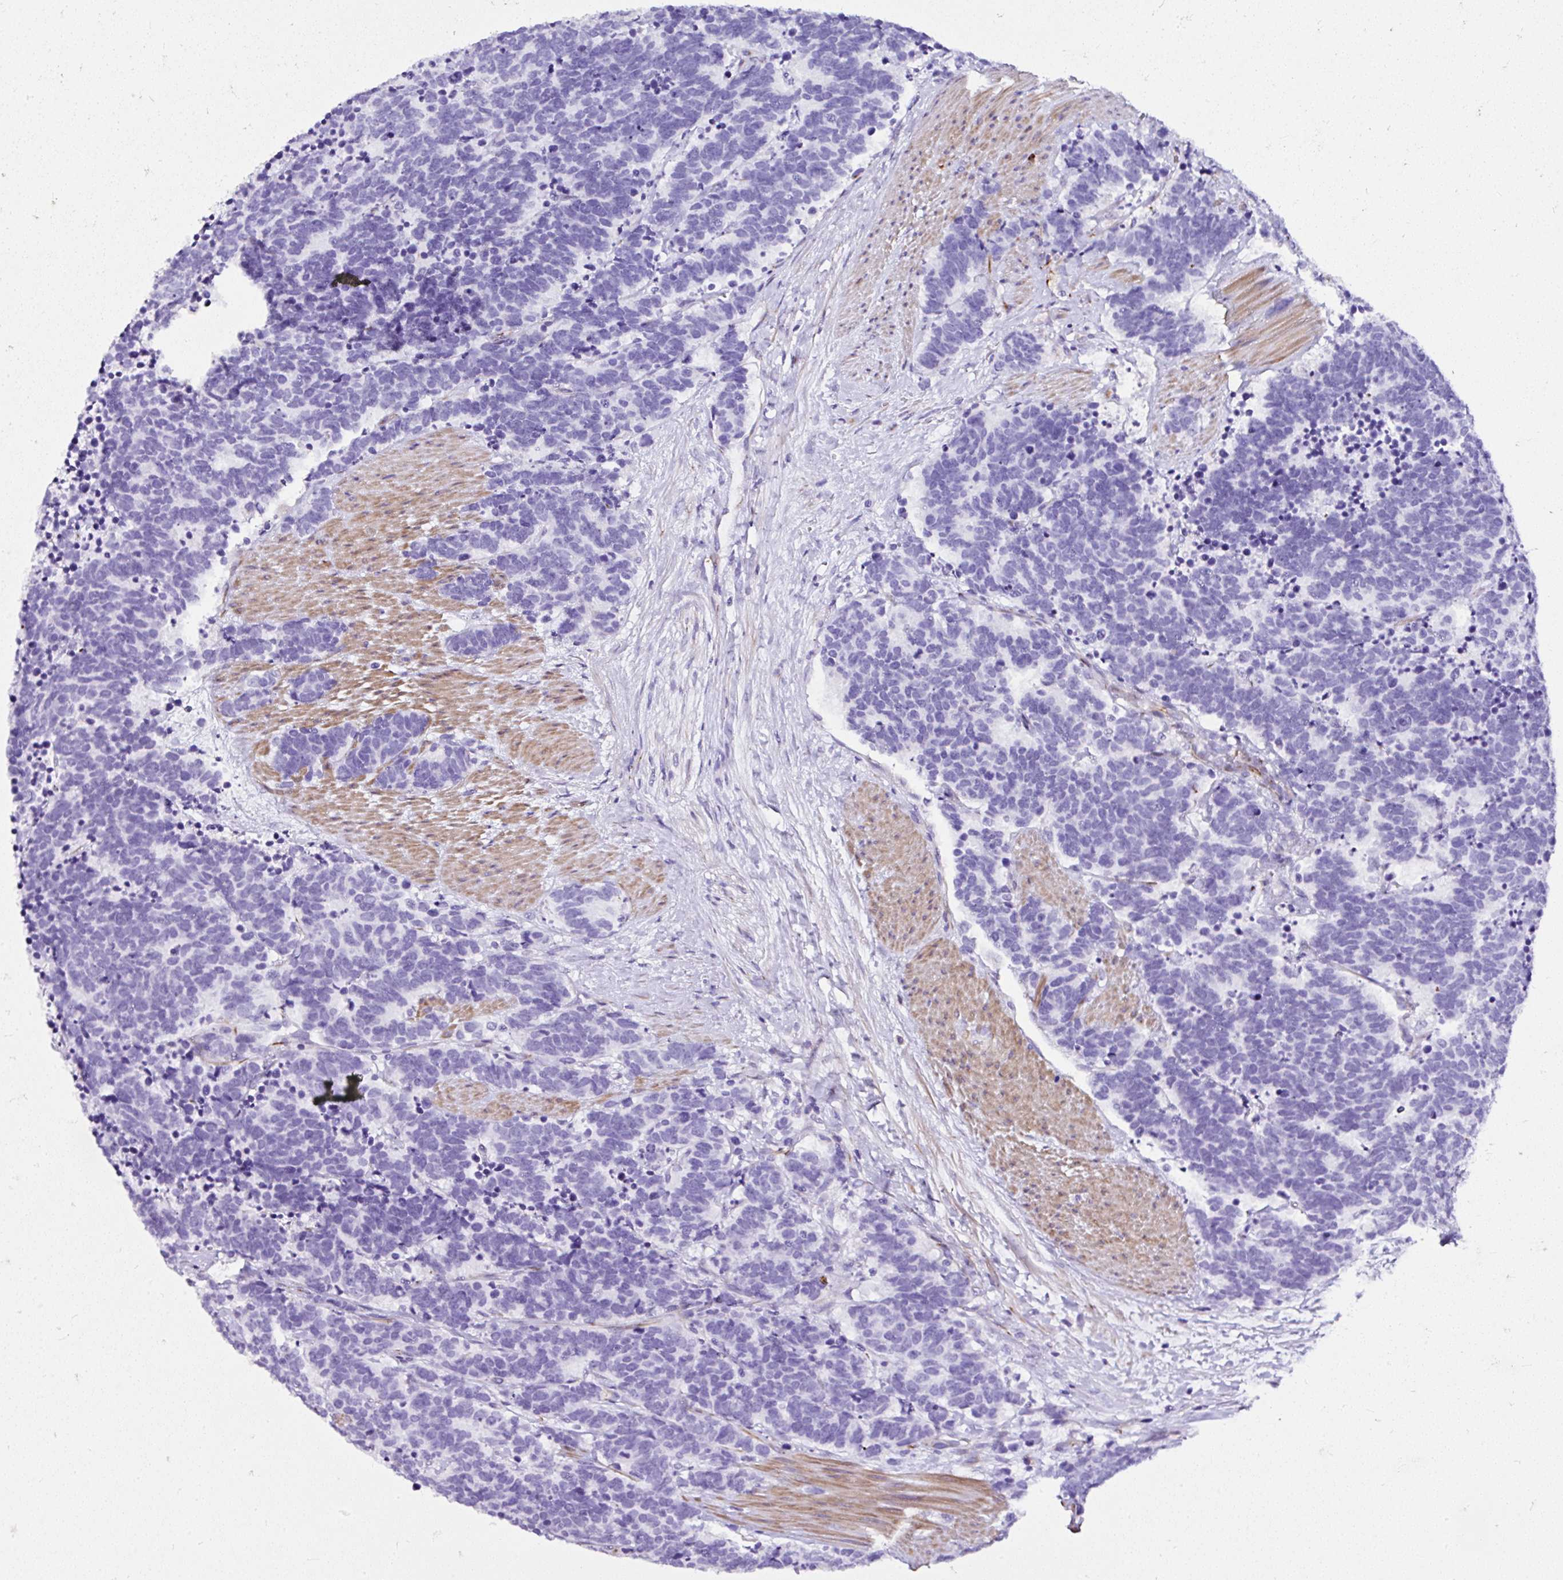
{"staining": {"intensity": "negative", "quantity": "none", "location": "none"}, "tissue": "carcinoid", "cell_type": "Tumor cells", "image_type": "cancer", "snomed": [{"axis": "morphology", "description": "Carcinoma, NOS"}, {"axis": "morphology", "description": "Carcinoid, malignant, NOS"}, {"axis": "topography", "description": "Prostate"}], "caption": "Tumor cells are negative for protein expression in human carcinoid (malignant).", "gene": "DEPDC5", "patient": {"sex": "male", "age": 57}}